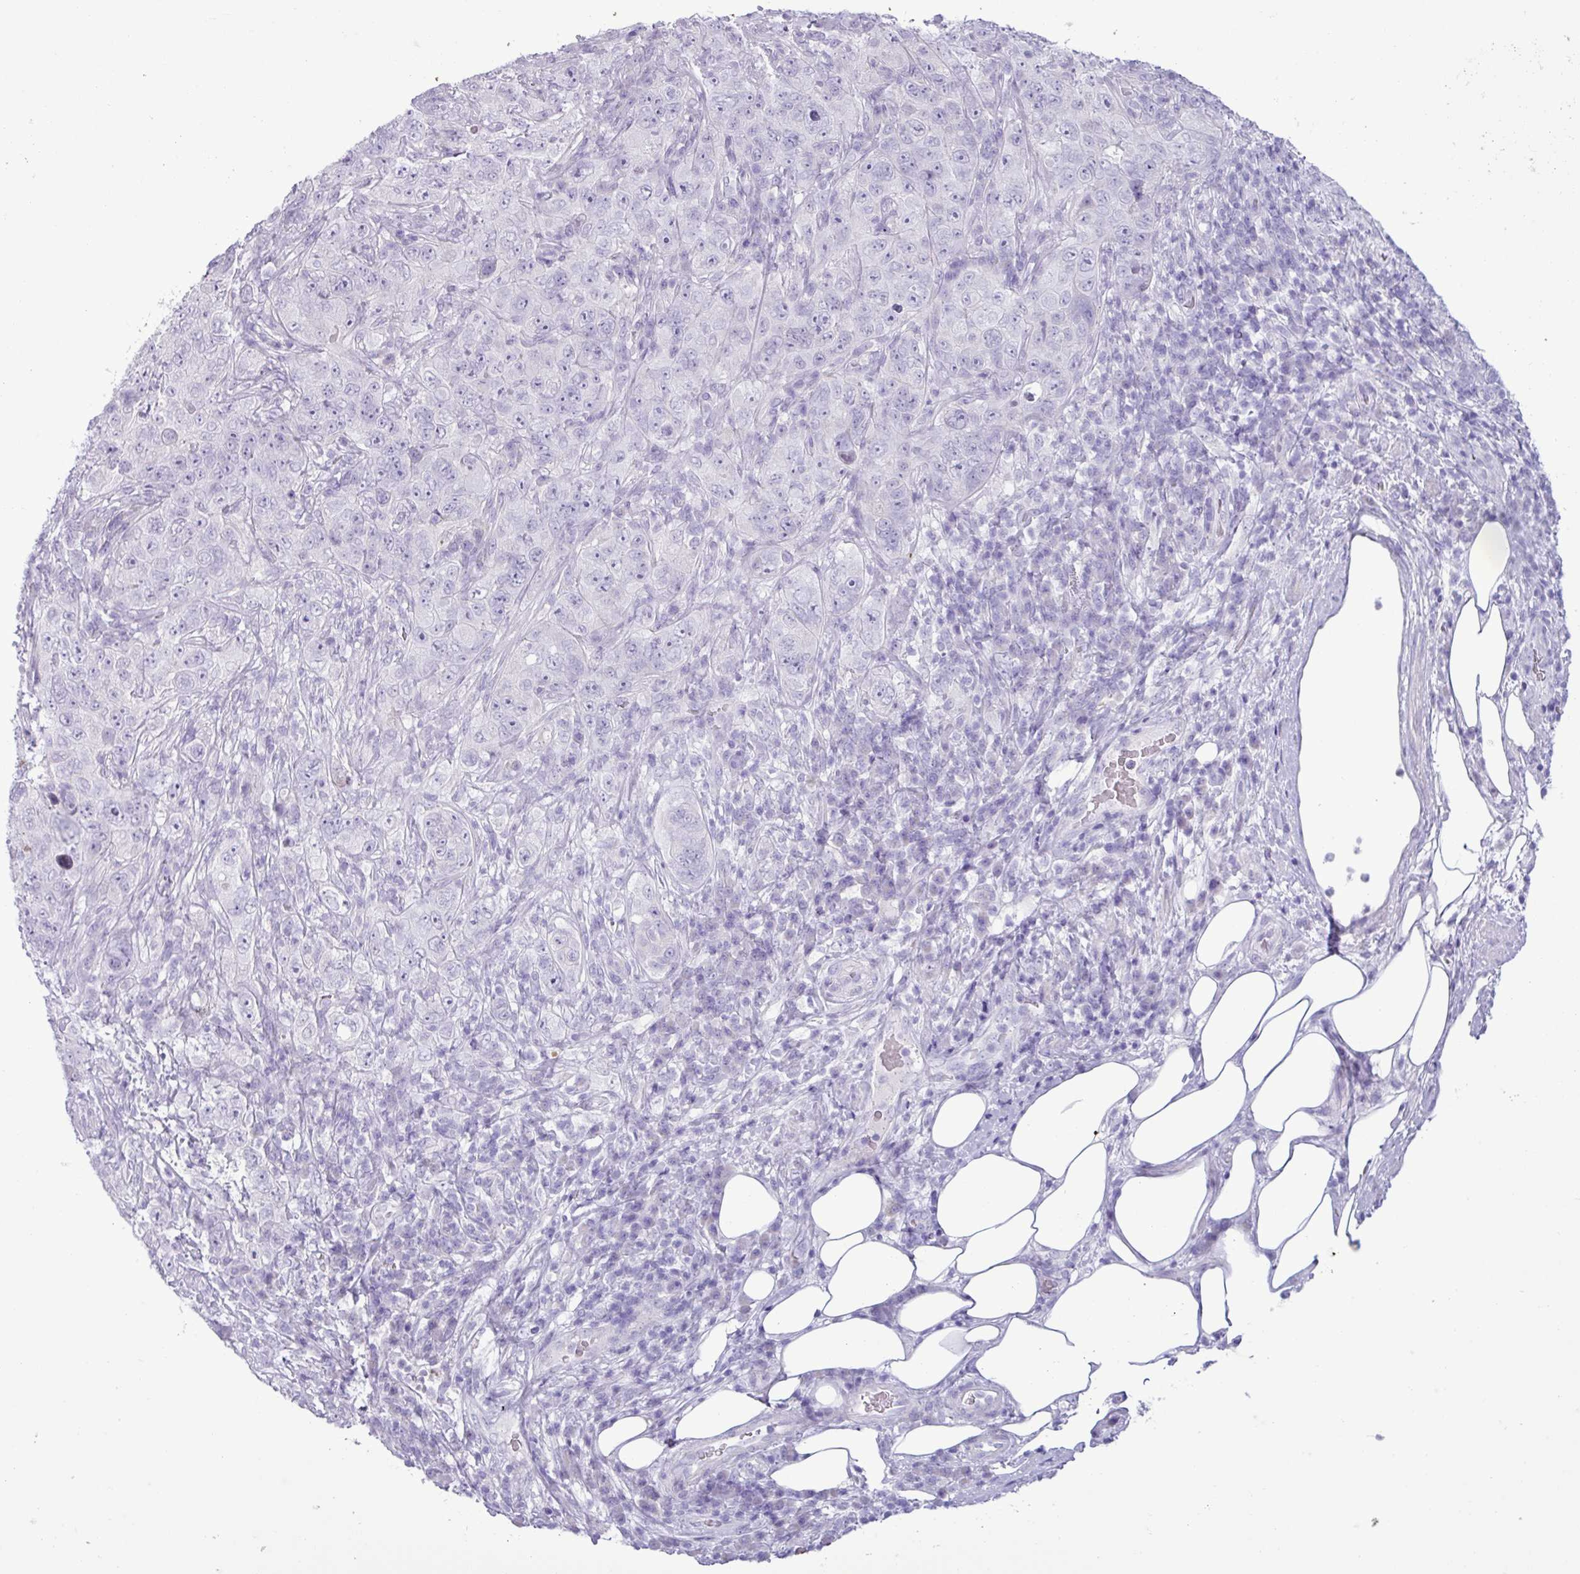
{"staining": {"intensity": "negative", "quantity": "none", "location": "none"}, "tissue": "pancreatic cancer", "cell_type": "Tumor cells", "image_type": "cancer", "snomed": [{"axis": "morphology", "description": "Adenocarcinoma, NOS"}, {"axis": "topography", "description": "Pancreas"}], "caption": "Tumor cells show no significant protein positivity in pancreatic cancer (adenocarcinoma).", "gene": "ALDH3A1", "patient": {"sex": "male", "age": 68}}